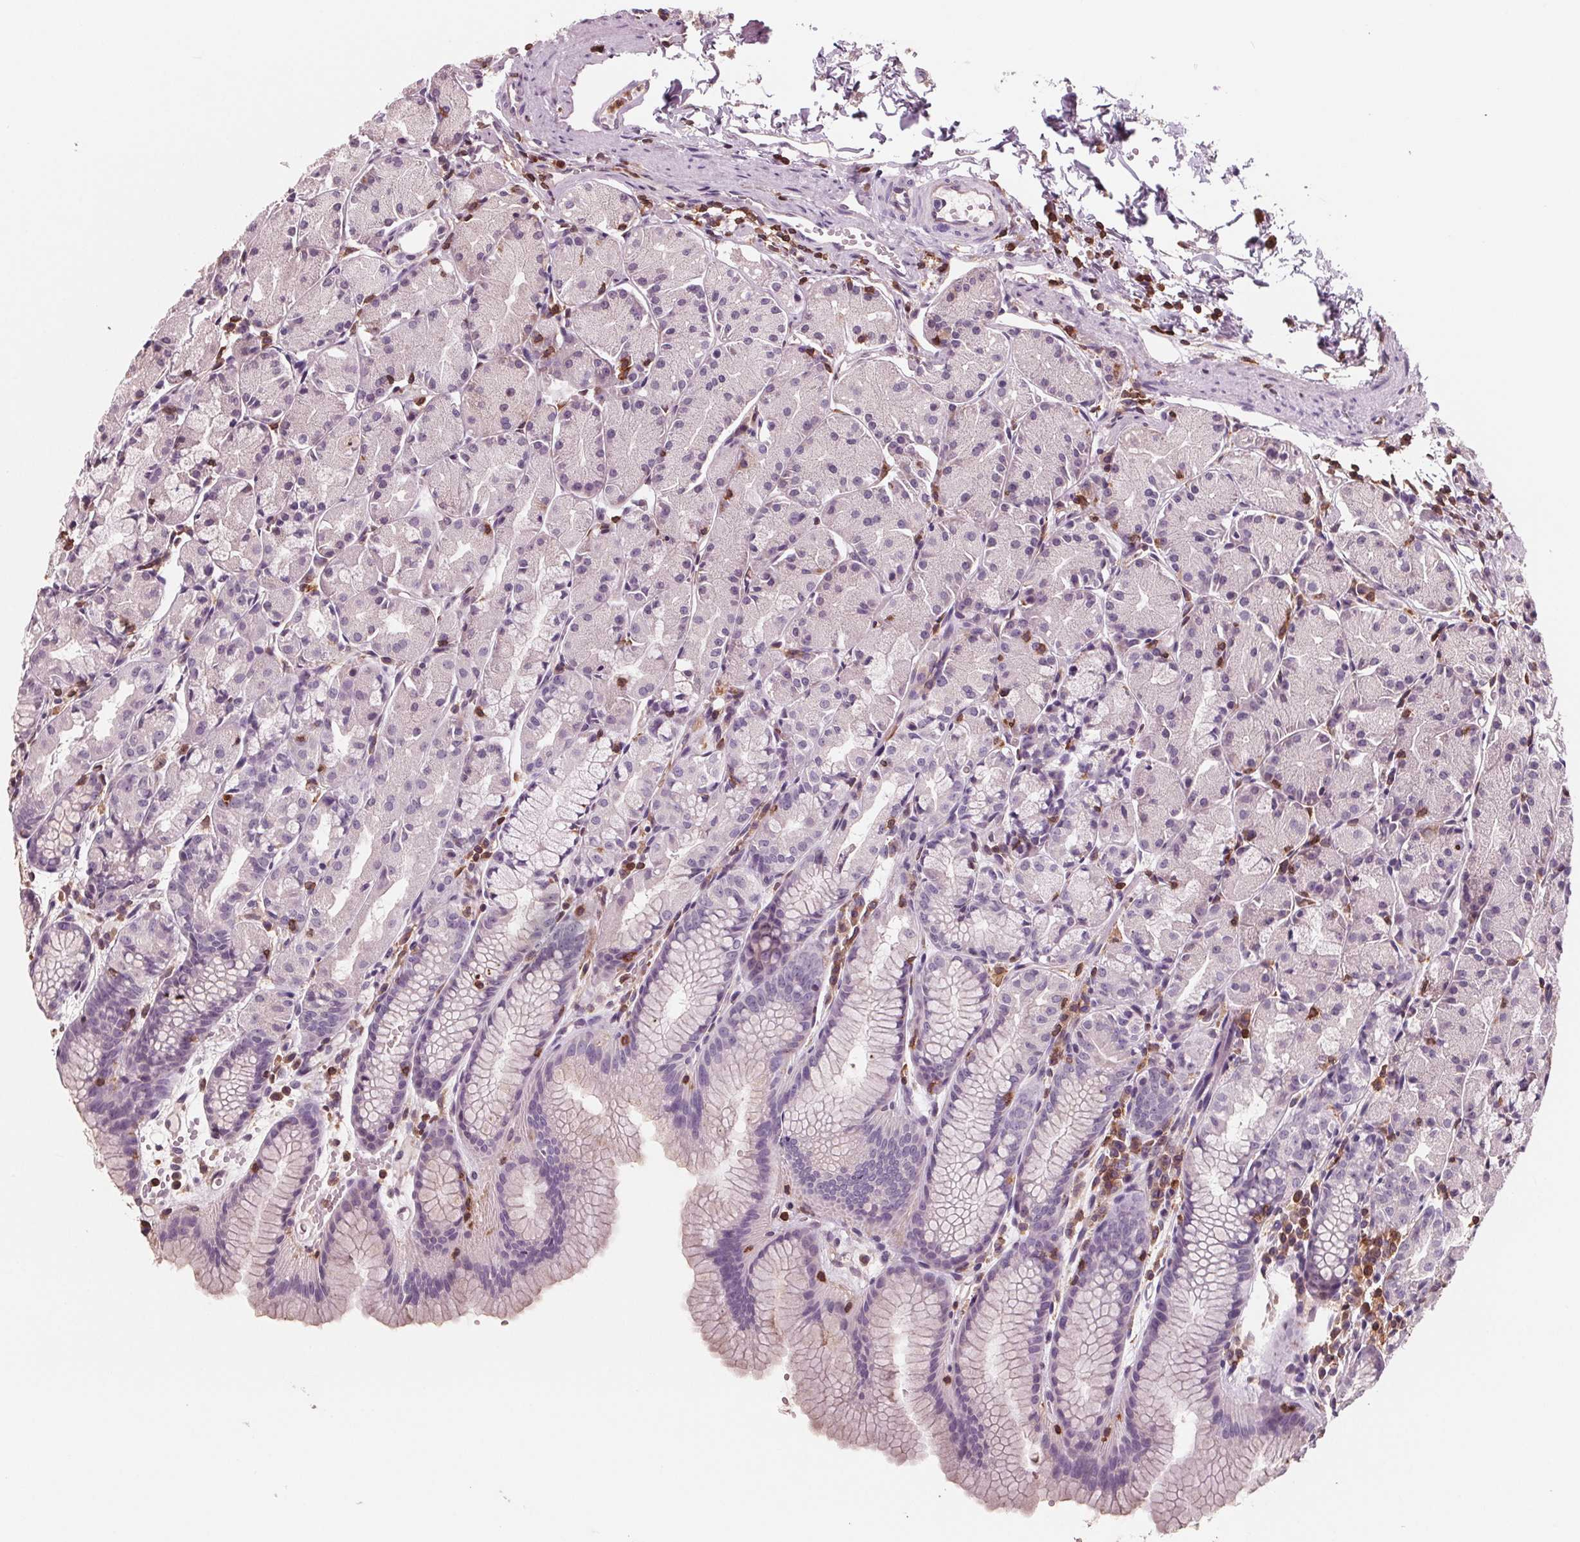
{"staining": {"intensity": "negative", "quantity": "none", "location": "none"}, "tissue": "stomach", "cell_type": "Glandular cells", "image_type": "normal", "snomed": [{"axis": "morphology", "description": "Normal tissue, NOS"}, {"axis": "topography", "description": "Stomach, upper"}], "caption": "Immunohistochemical staining of unremarkable stomach exhibits no significant staining in glandular cells.", "gene": "ARHGAP25", "patient": {"sex": "male", "age": 47}}